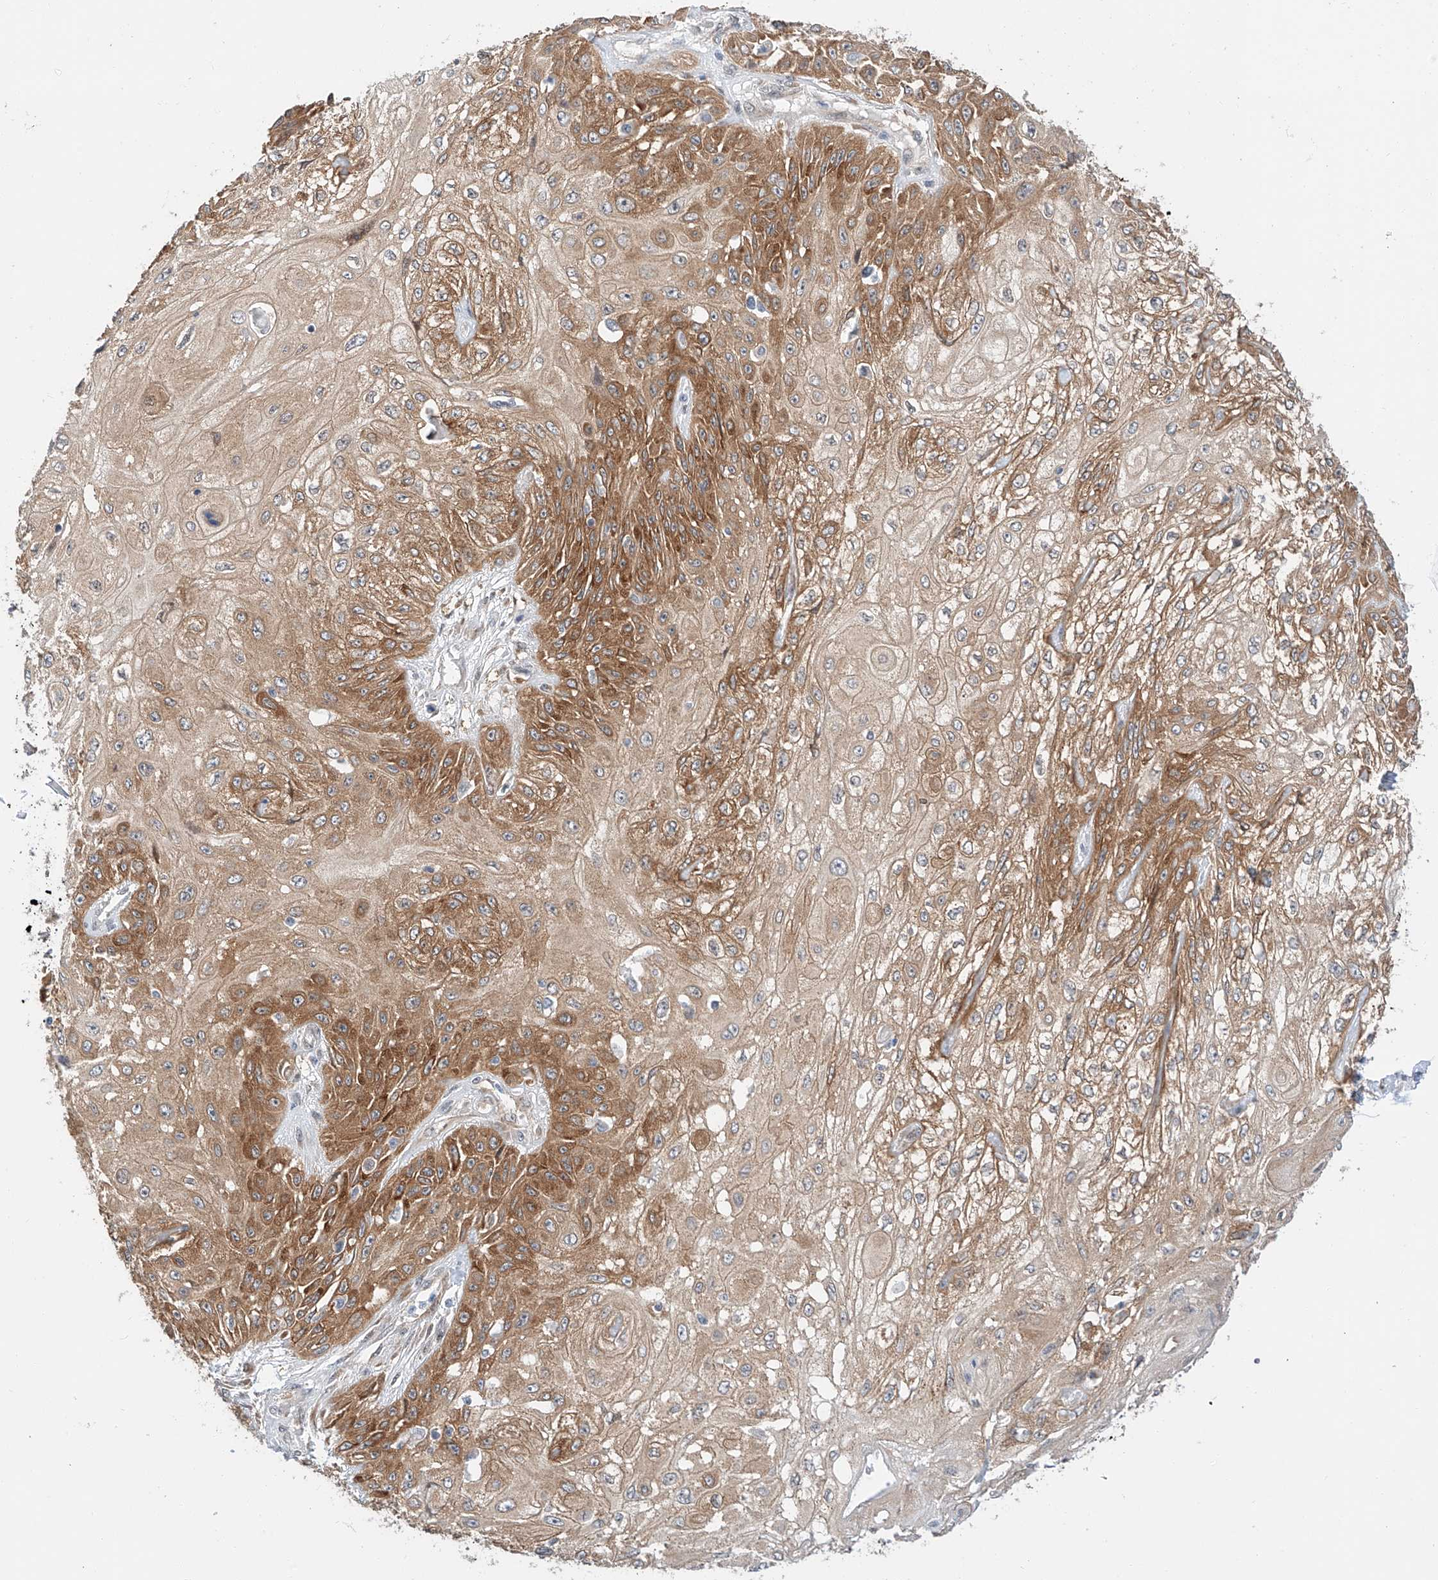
{"staining": {"intensity": "moderate", "quantity": ">75%", "location": "cytoplasmic/membranous"}, "tissue": "skin cancer", "cell_type": "Tumor cells", "image_type": "cancer", "snomed": [{"axis": "morphology", "description": "Squamous cell carcinoma, NOS"}, {"axis": "morphology", "description": "Squamous cell carcinoma, metastatic, NOS"}, {"axis": "topography", "description": "Skin"}, {"axis": "topography", "description": "Lymph node"}], "caption": "Skin cancer was stained to show a protein in brown. There is medium levels of moderate cytoplasmic/membranous expression in about >75% of tumor cells.", "gene": "CARMIL1", "patient": {"sex": "male", "age": 75}}